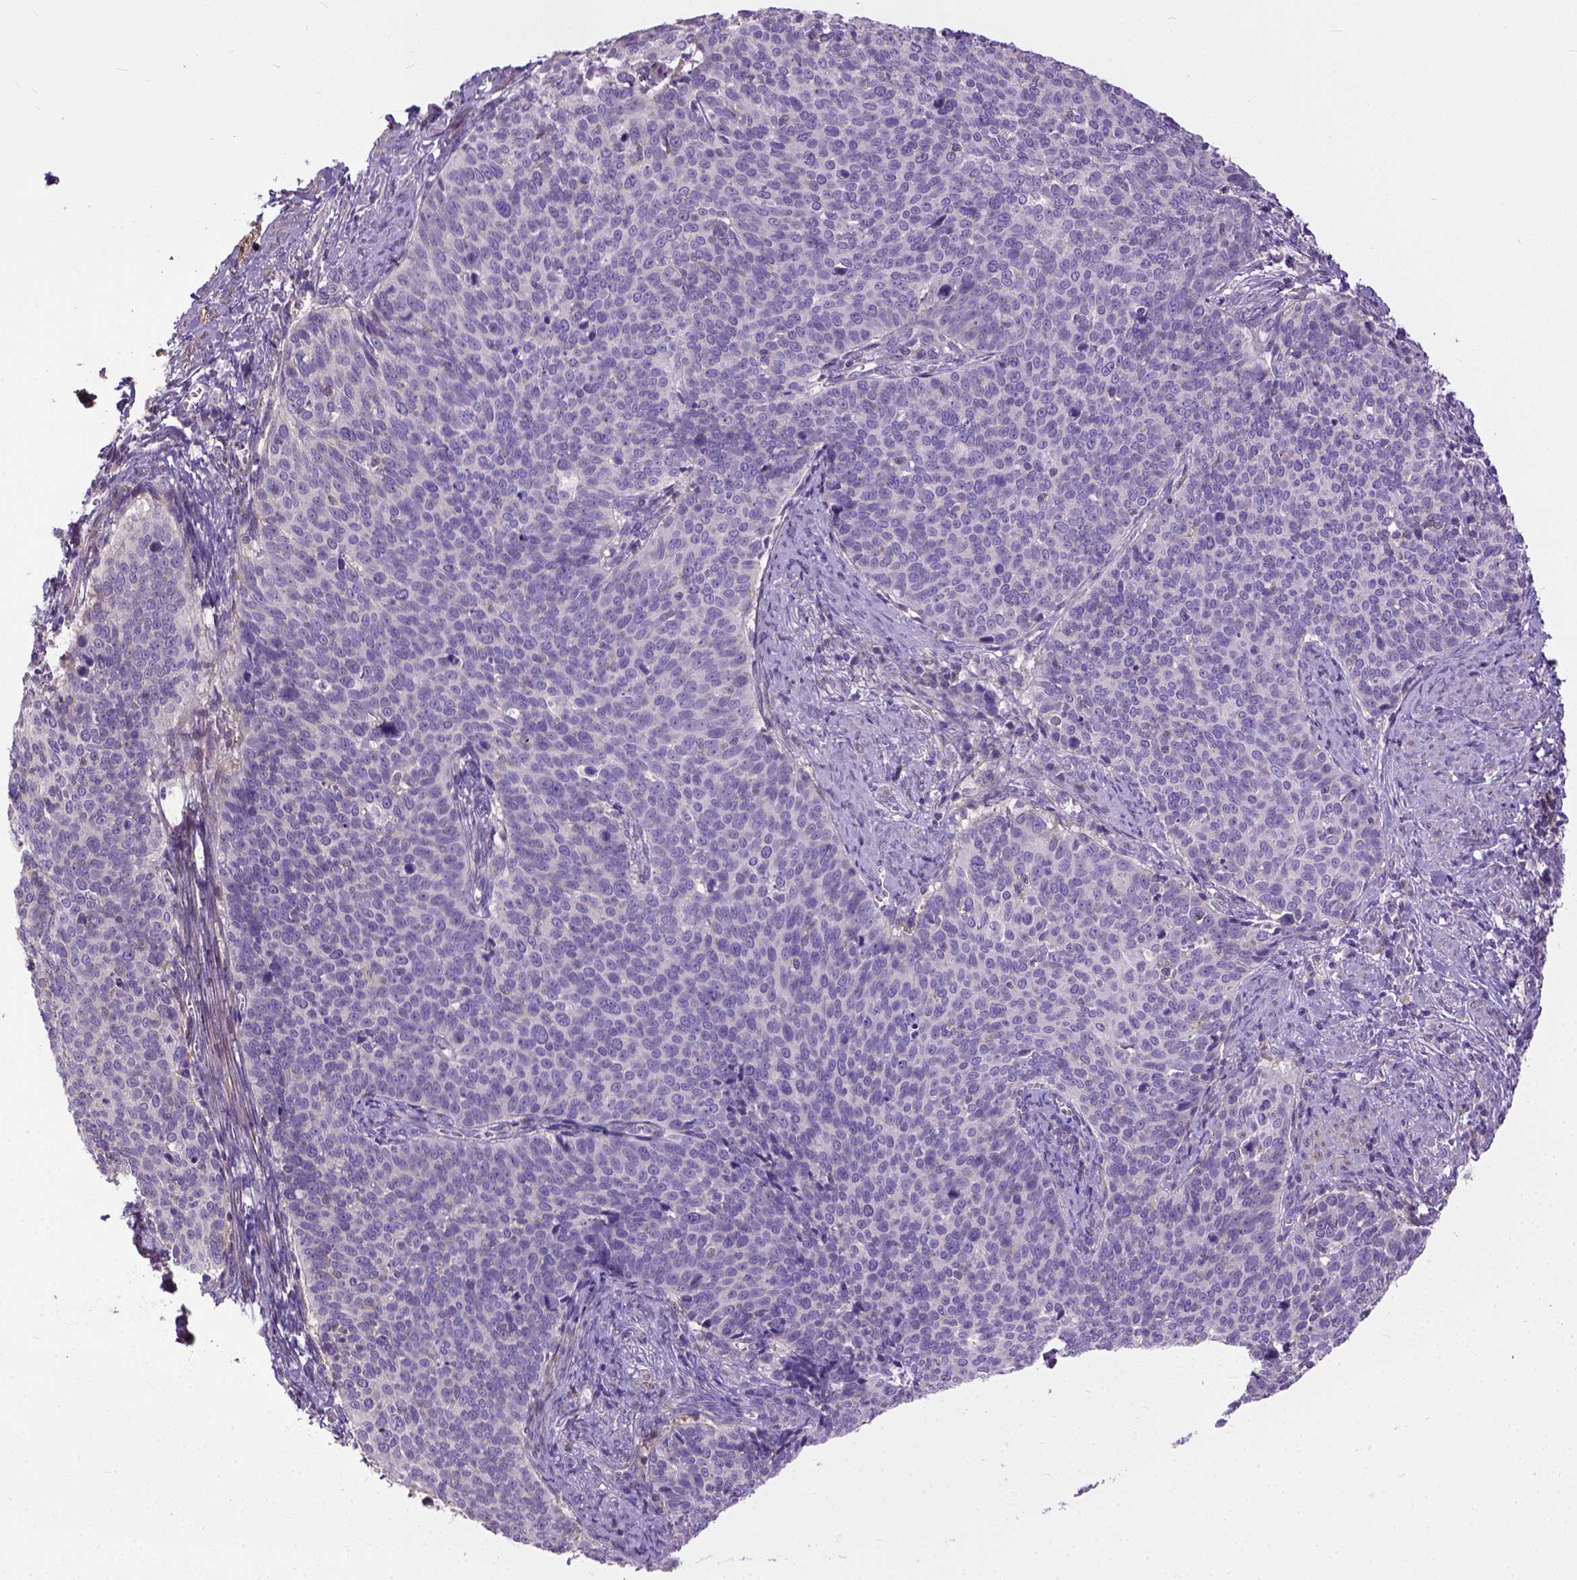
{"staining": {"intensity": "negative", "quantity": "none", "location": "none"}, "tissue": "cervical cancer", "cell_type": "Tumor cells", "image_type": "cancer", "snomed": [{"axis": "morphology", "description": "Normal tissue, NOS"}, {"axis": "morphology", "description": "Squamous cell carcinoma, NOS"}, {"axis": "topography", "description": "Cervix"}], "caption": "Immunohistochemistry (IHC) of cervical cancer (squamous cell carcinoma) displays no staining in tumor cells.", "gene": "BANF2", "patient": {"sex": "female", "age": 39}}